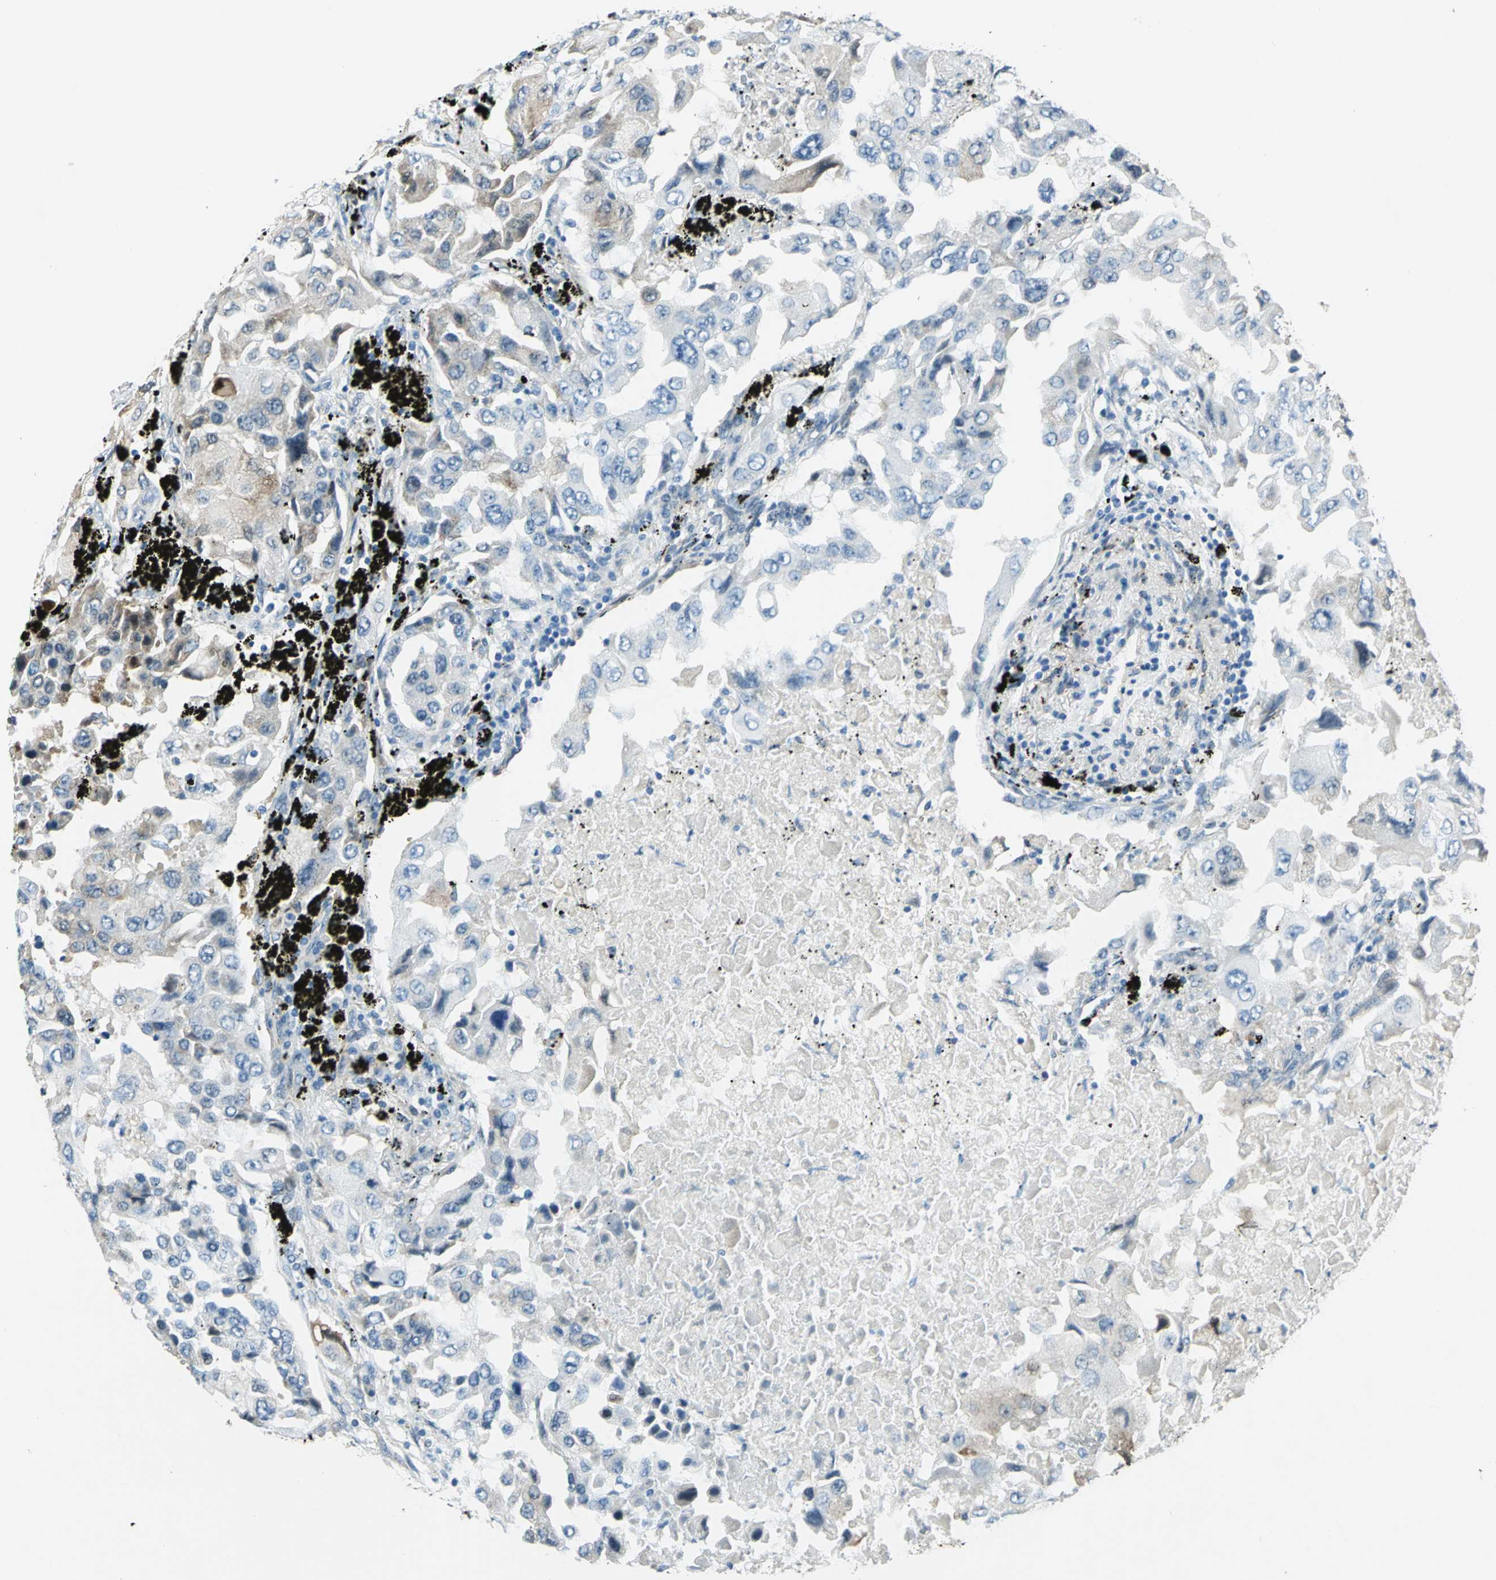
{"staining": {"intensity": "weak", "quantity": "<25%", "location": "cytoplasmic/membranous"}, "tissue": "lung cancer", "cell_type": "Tumor cells", "image_type": "cancer", "snomed": [{"axis": "morphology", "description": "Adenocarcinoma, NOS"}, {"axis": "topography", "description": "Lung"}], "caption": "Immunohistochemistry of lung adenocarcinoma reveals no staining in tumor cells. (DAB (3,3'-diaminobenzidine) immunohistochemistry (IHC) visualized using brightfield microscopy, high magnification).", "gene": "HSPB1", "patient": {"sex": "female", "age": 65}}